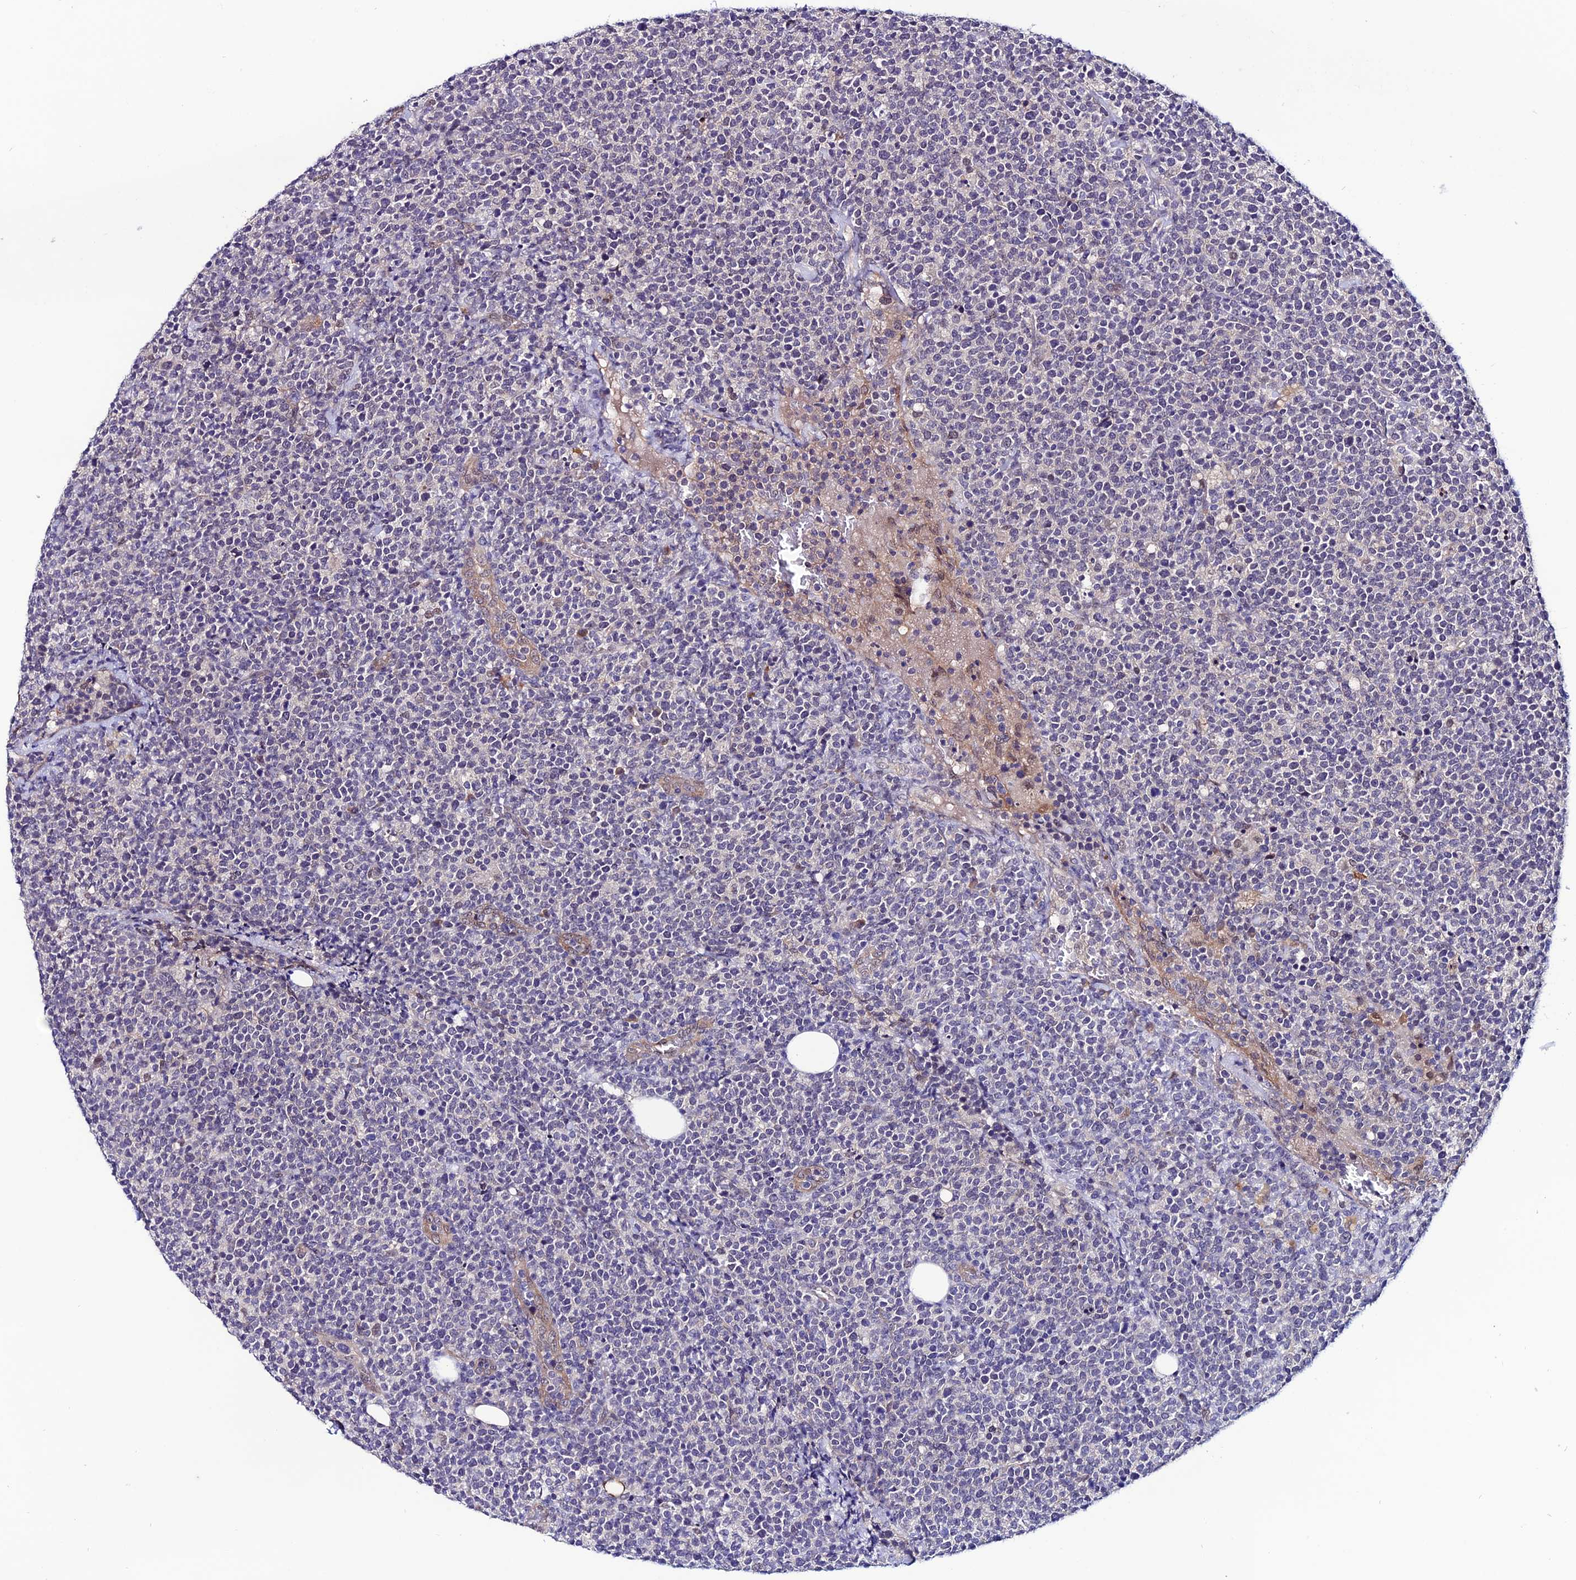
{"staining": {"intensity": "negative", "quantity": "none", "location": "none"}, "tissue": "lymphoma", "cell_type": "Tumor cells", "image_type": "cancer", "snomed": [{"axis": "morphology", "description": "Malignant lymphoma, non-Hodgkin's type, High grade"}, {"axis": "topography", "description": "Lymph node"}], "caption": "The immunohistochemistry micrograph has no significant positivity in tumor cells of lymphoma tissue.", "gene": "FZD8", "patient": {"sex": "male", "age": 61}}